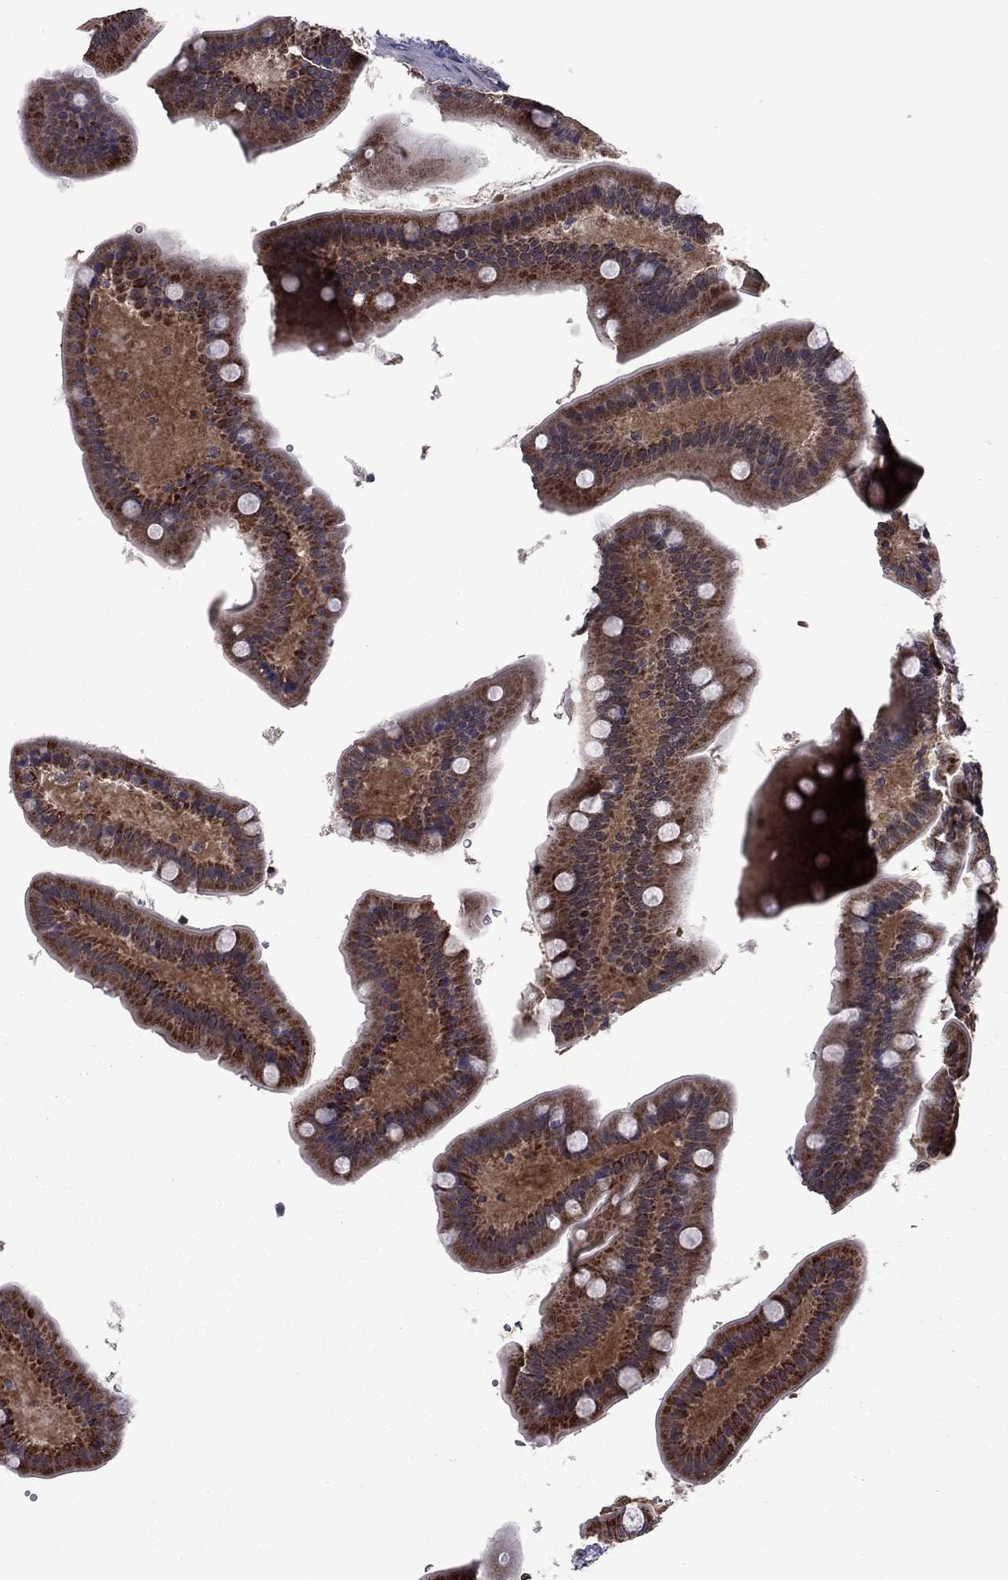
{"staining": {"intensity": "strong", "quantity": "25%-75%", "location": "cytoplasmic/membranous"}, "tissue": "small intestine", "cell_type": "Glandular cells", "image_type": "normal", "snomed": [{"axis": "morphology", "description": "Normal tissue, NOS"}, {"axis": "topography", "description": "Small intestine"}], "caption": "IHC of benign small intestine shows high levels of strong cytoplasmic/membranous staining in approximately 25%-75% of glandular cells. (Brightfield microscopy of DAB IHC at high magnification).", "gene": "GPAA1", "patient": {"sex": "male", "age": 66}}